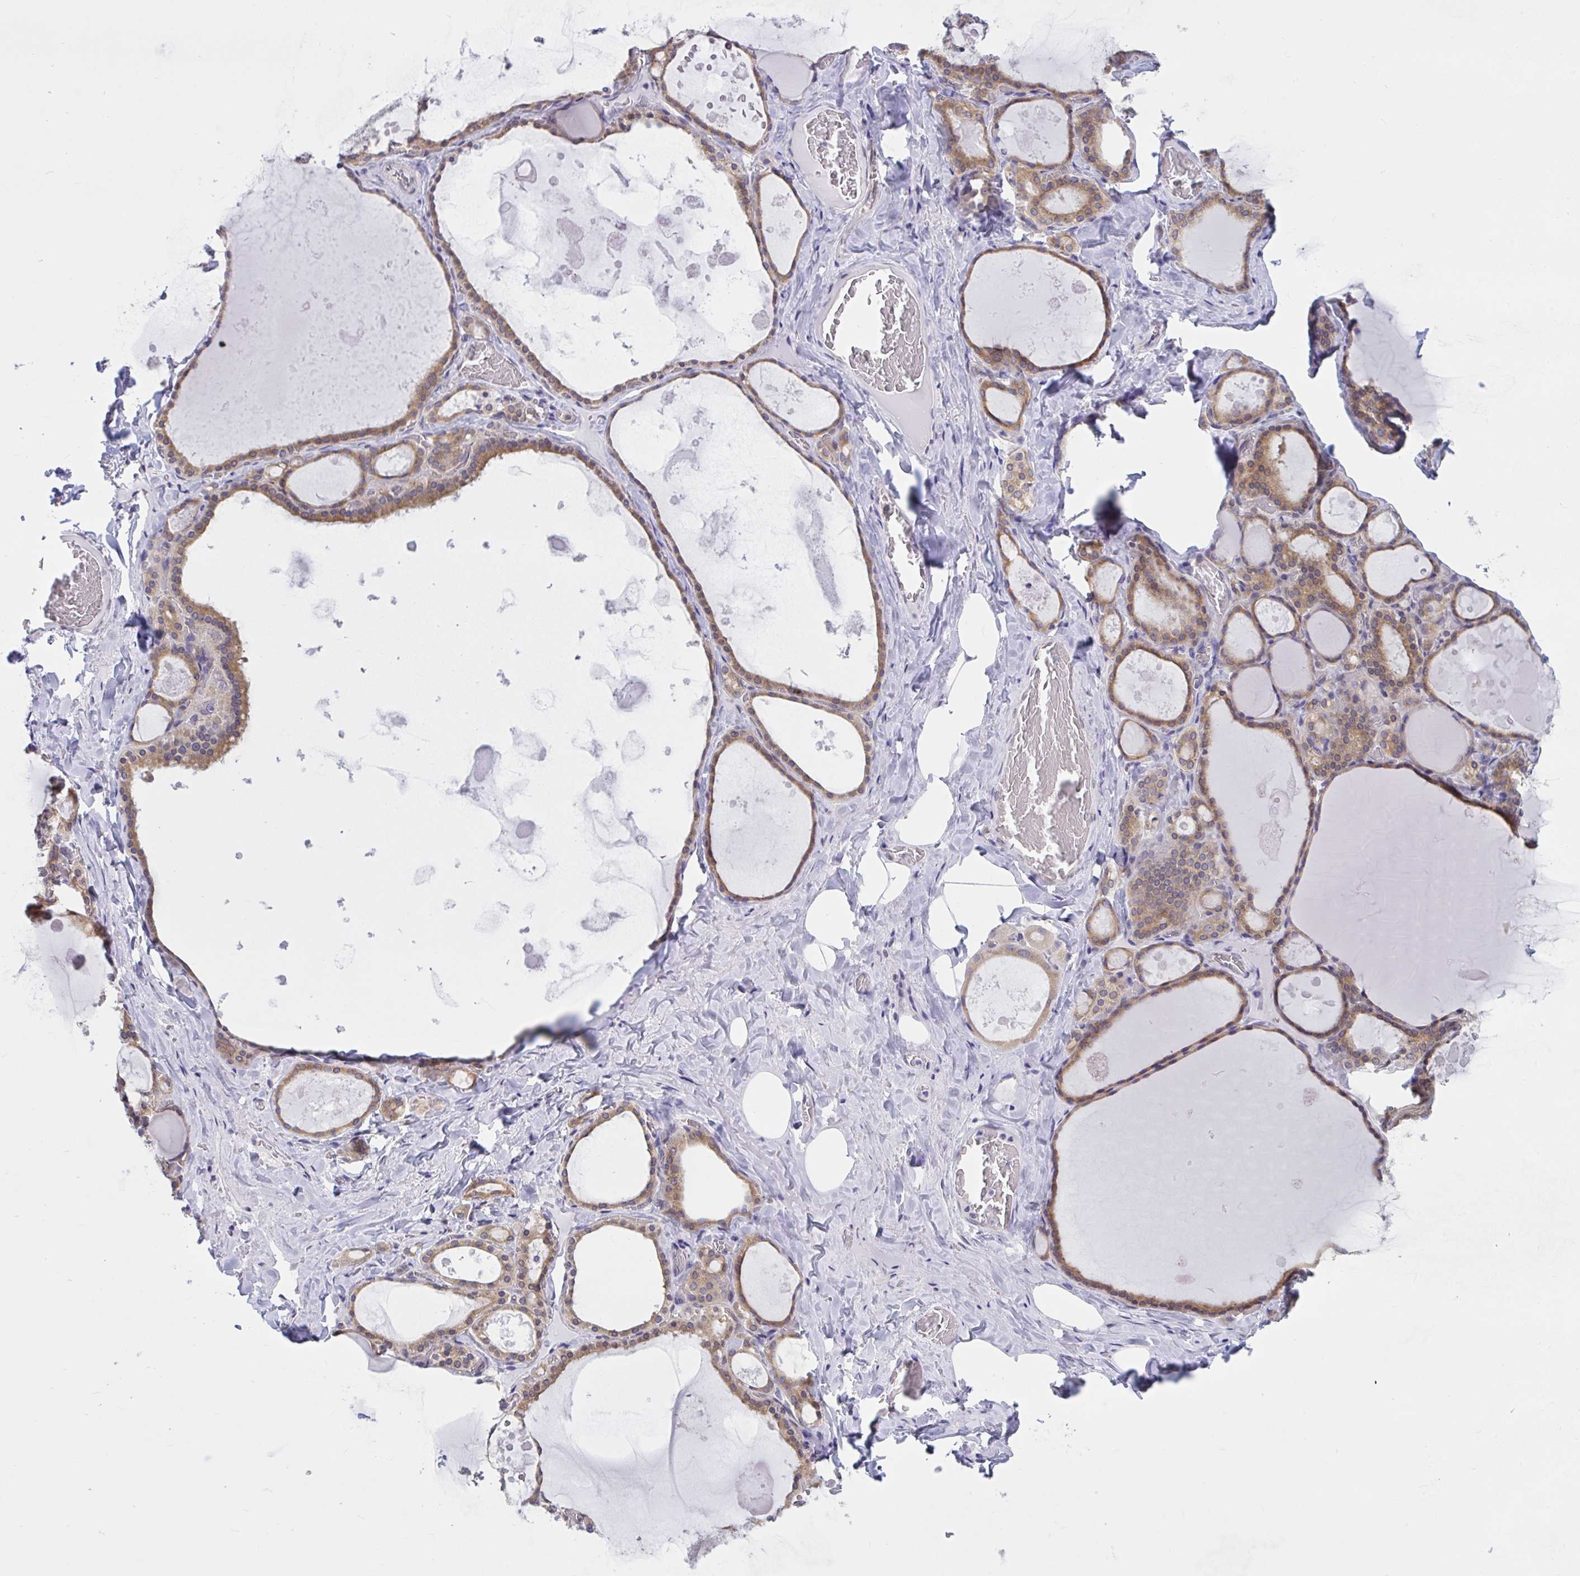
{"staining": {"intensity": "moderate", "quantity": ">75%", "location": "cytoplasmic/membranous"}, "tissue": "thyroid gland", "cell_type": "Glandular cells", "image_type": "normal", "snomed": [{"axis": "morphology", "description": "Normal tissue, NOS"}, {"axis": "topography", "description": "Thyroid gland"}], "caption": "DAB (3,3'-diaminobenzidine) immunohistochemical staining of normal thyroid gland exhibits moderate cytoplasmic/membranous protein expression in about >75% of glandular cells.", "gene": "CAMLG", "patient": {"sex": "male", "age": 56}}